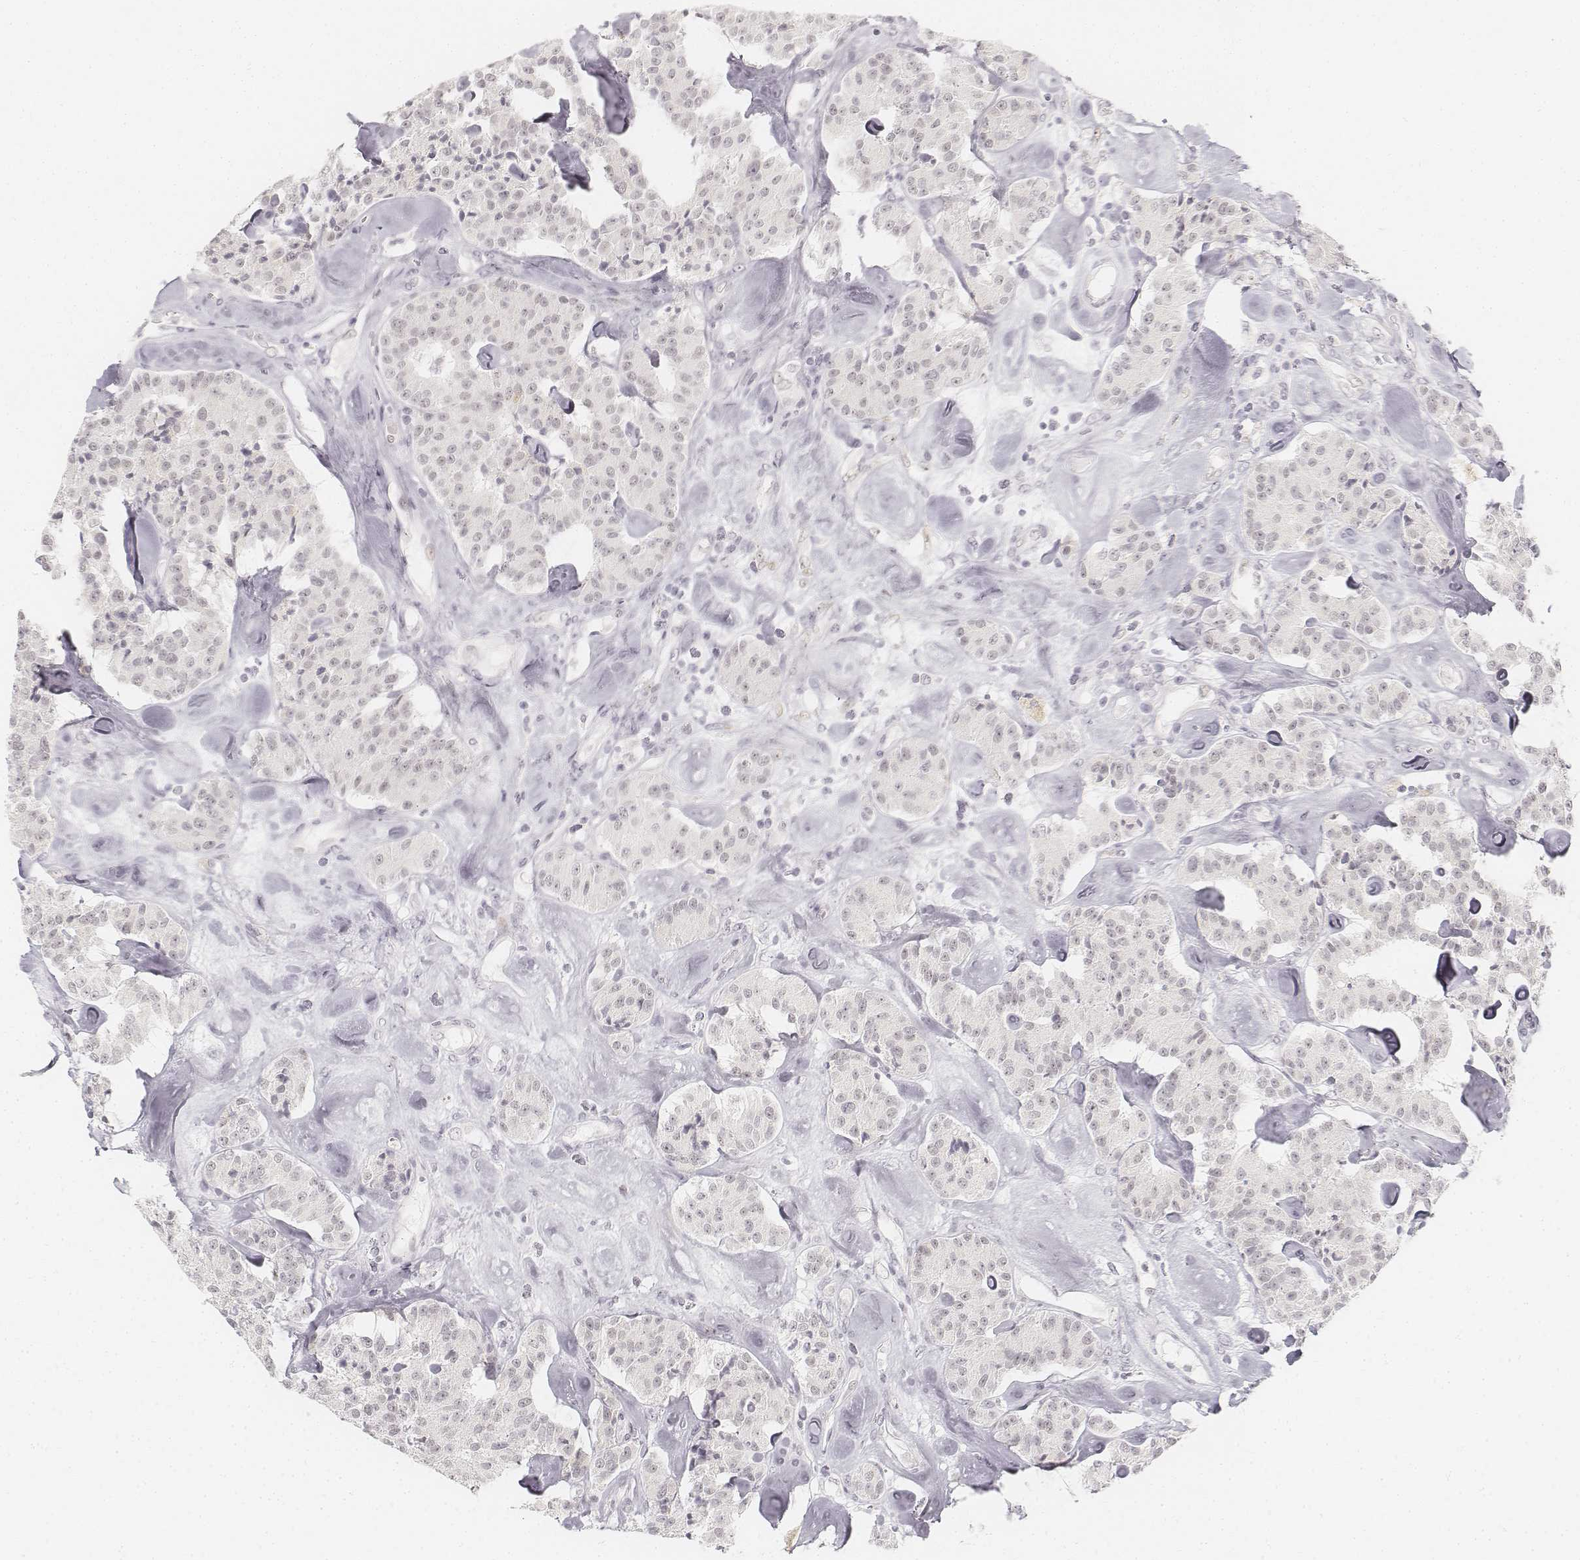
{"staining": {"intensity": "negative", "quantity": "none", "location": "none"}, "tissue": "carcinoid", "cell_type": "Tumor cells", "image_type": "cancer", "snomed": [{"axis": "morphology", "description": "Carcinoid, malignant, NOS"}, {"axis": "topography", "description": "Pancreas"}], "caption": "Immunohistochemistry image of neoplastic tissue: carcinoid stained with DAB reveals no significant protein positivity in tumor cells.", "gene": "KRTAP2-1", "patient": {"sex": "male", "age": 41}}